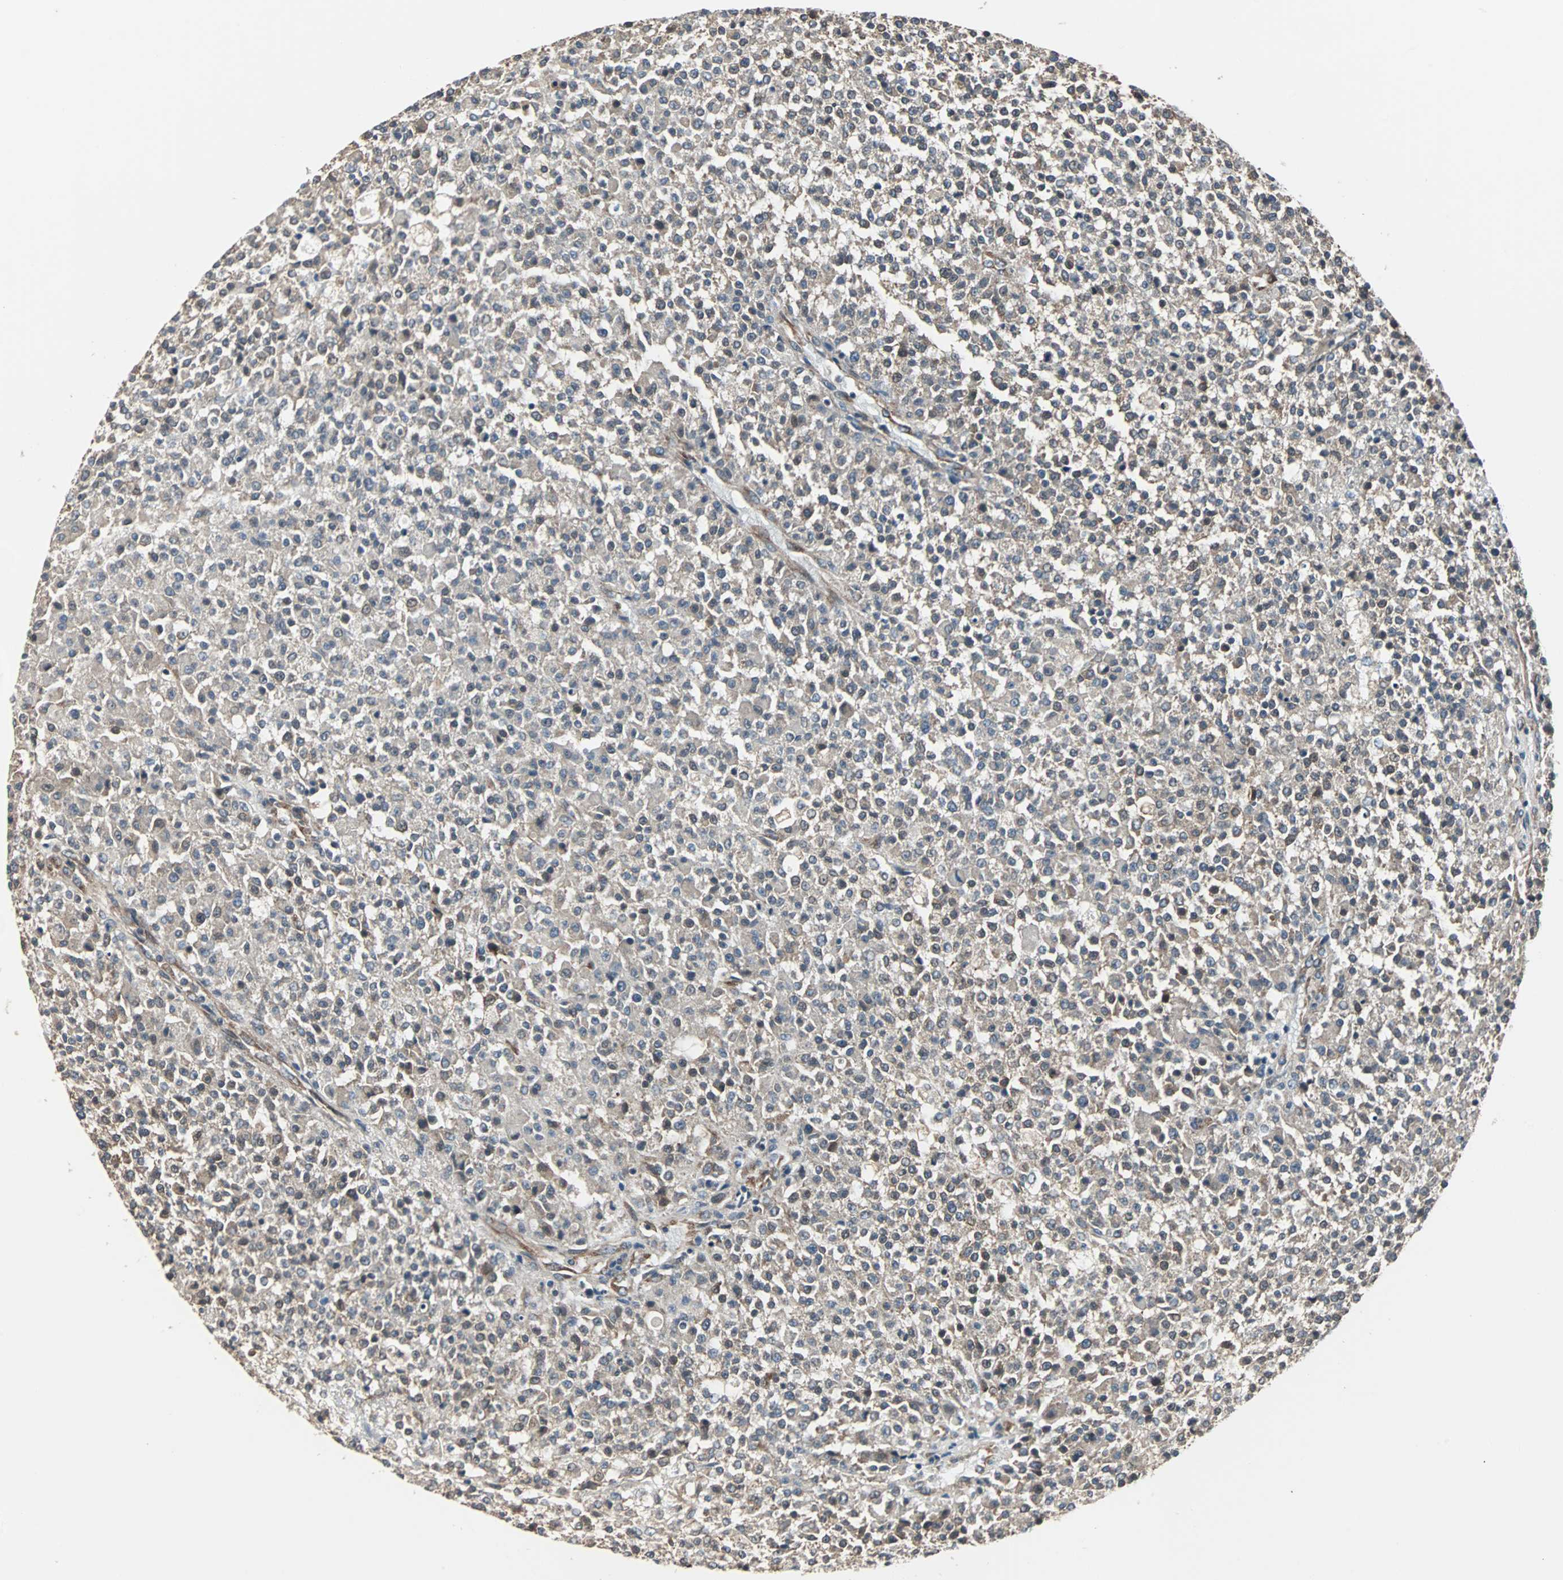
{"staining": {"intensity": "weak", "quantity": ">75%", "location": "cytoplasmic/membranous"}, "tissue": "testis cancer", "cell_type": "Tumor cells", "image_type": "cancer", "snomed": [{"axis": "morphology", "description": "Seminoma, NOS"}, {"axis": "topography", "description": "Testis"}], "caption": "Protein staining by immunohistochemistry (IHC) displays weak cytoplasmic/membranous staining in approximately >75% of tumor cells in testis cancer (seminoma).", "gene": "CHP1", "patient": {"sex": "male", "age": 59}}